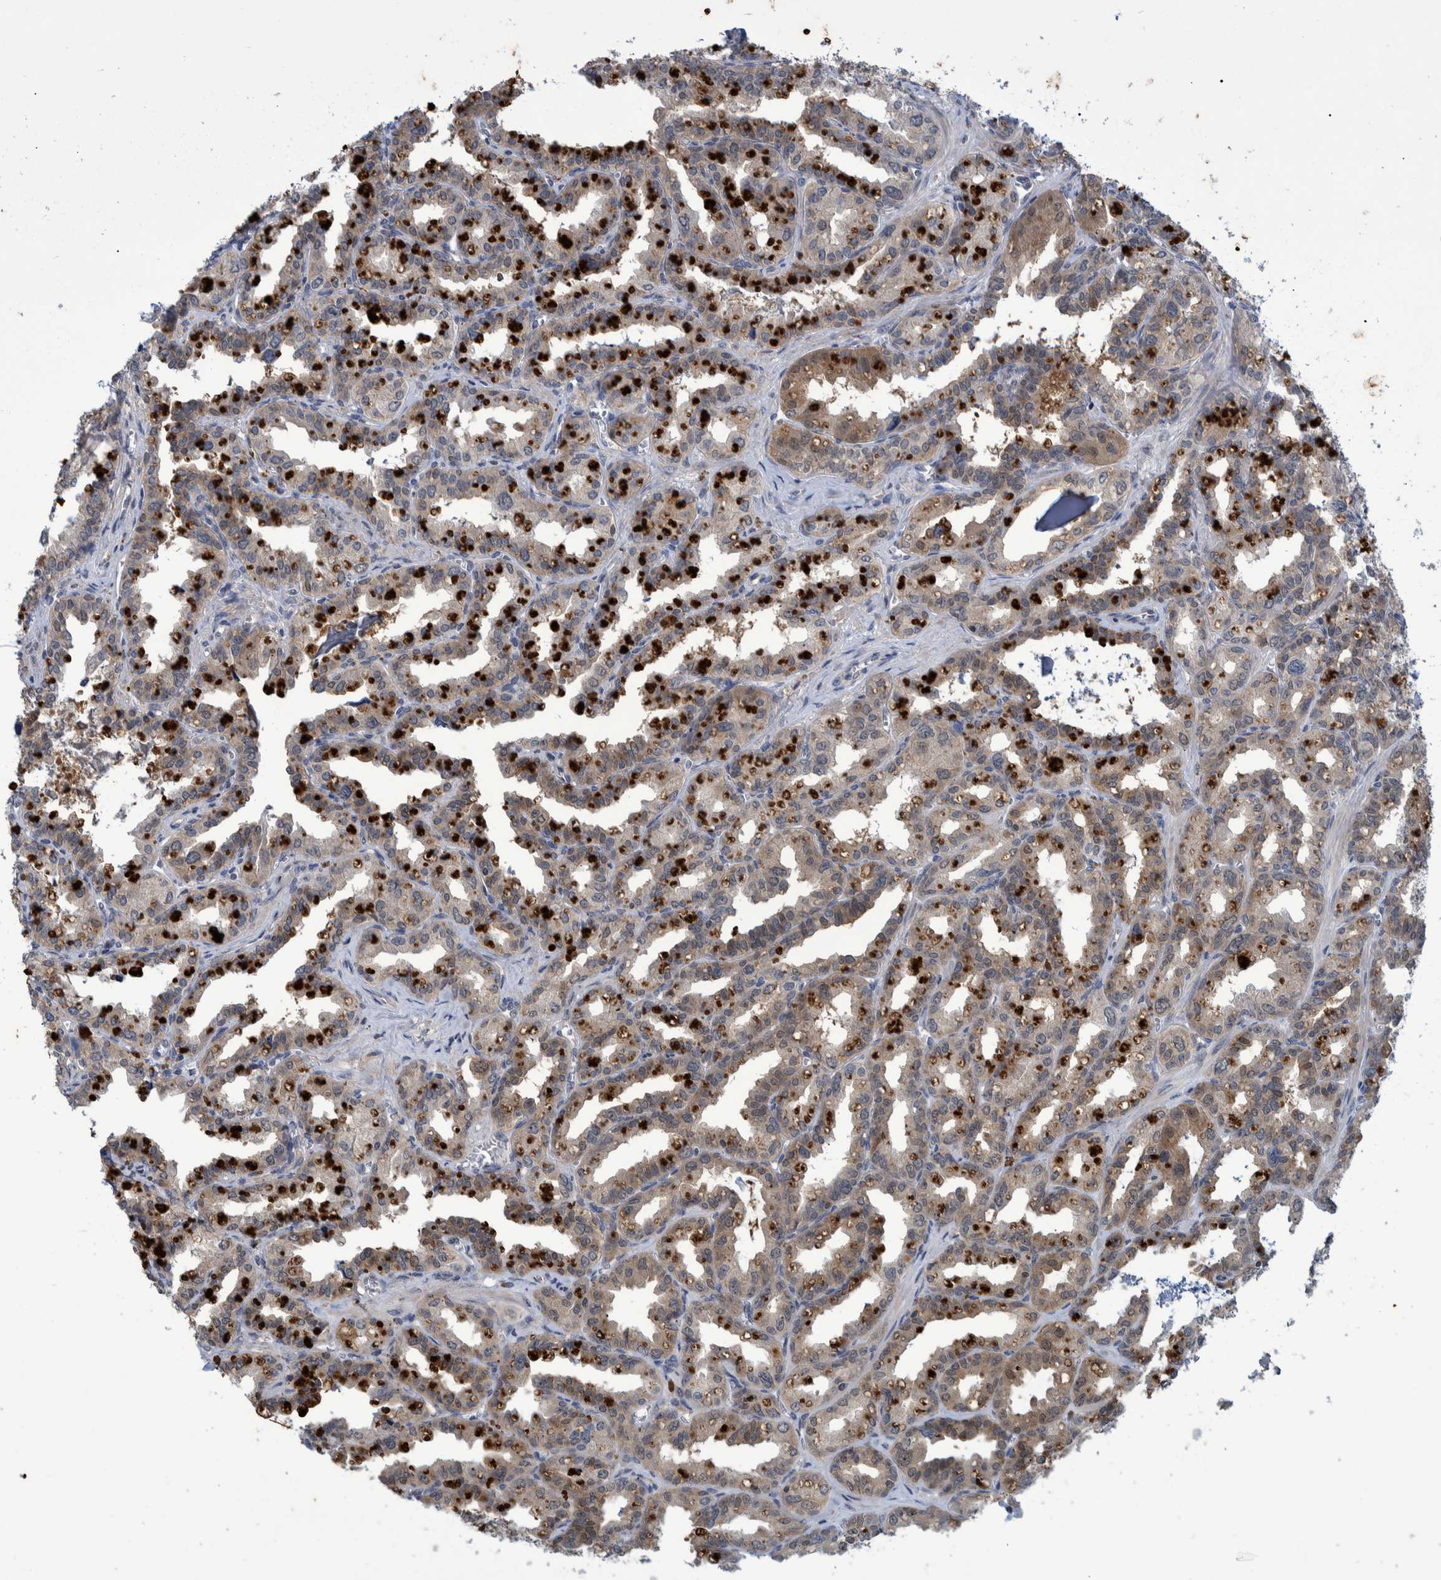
{"staining": {"intensity": "weak", "quantity": ">75%", "location": "cytoplasmic/membranous"}, "tissue": "seminal vesicle", "cell_type": "Glandular cells", "image_type": "normal", "snomed": [{"axis": "morphology", "description": "Normal tissue, NOS"}, {"axis": "topography", "description": "Prostate"}, {"axis": "topography", "description": "Seminal veicle"}], "caption": "Protein positivity by immunohistochemistry demonstrates weak cytoplasmic/membranous expression in about >75% of glandular cells in benign seminal vesicle. (DAB IHC with brightfield microscopy, high magnification).", "gene": "PCYT2", "patient": {"sex": "male", "age": 51}}